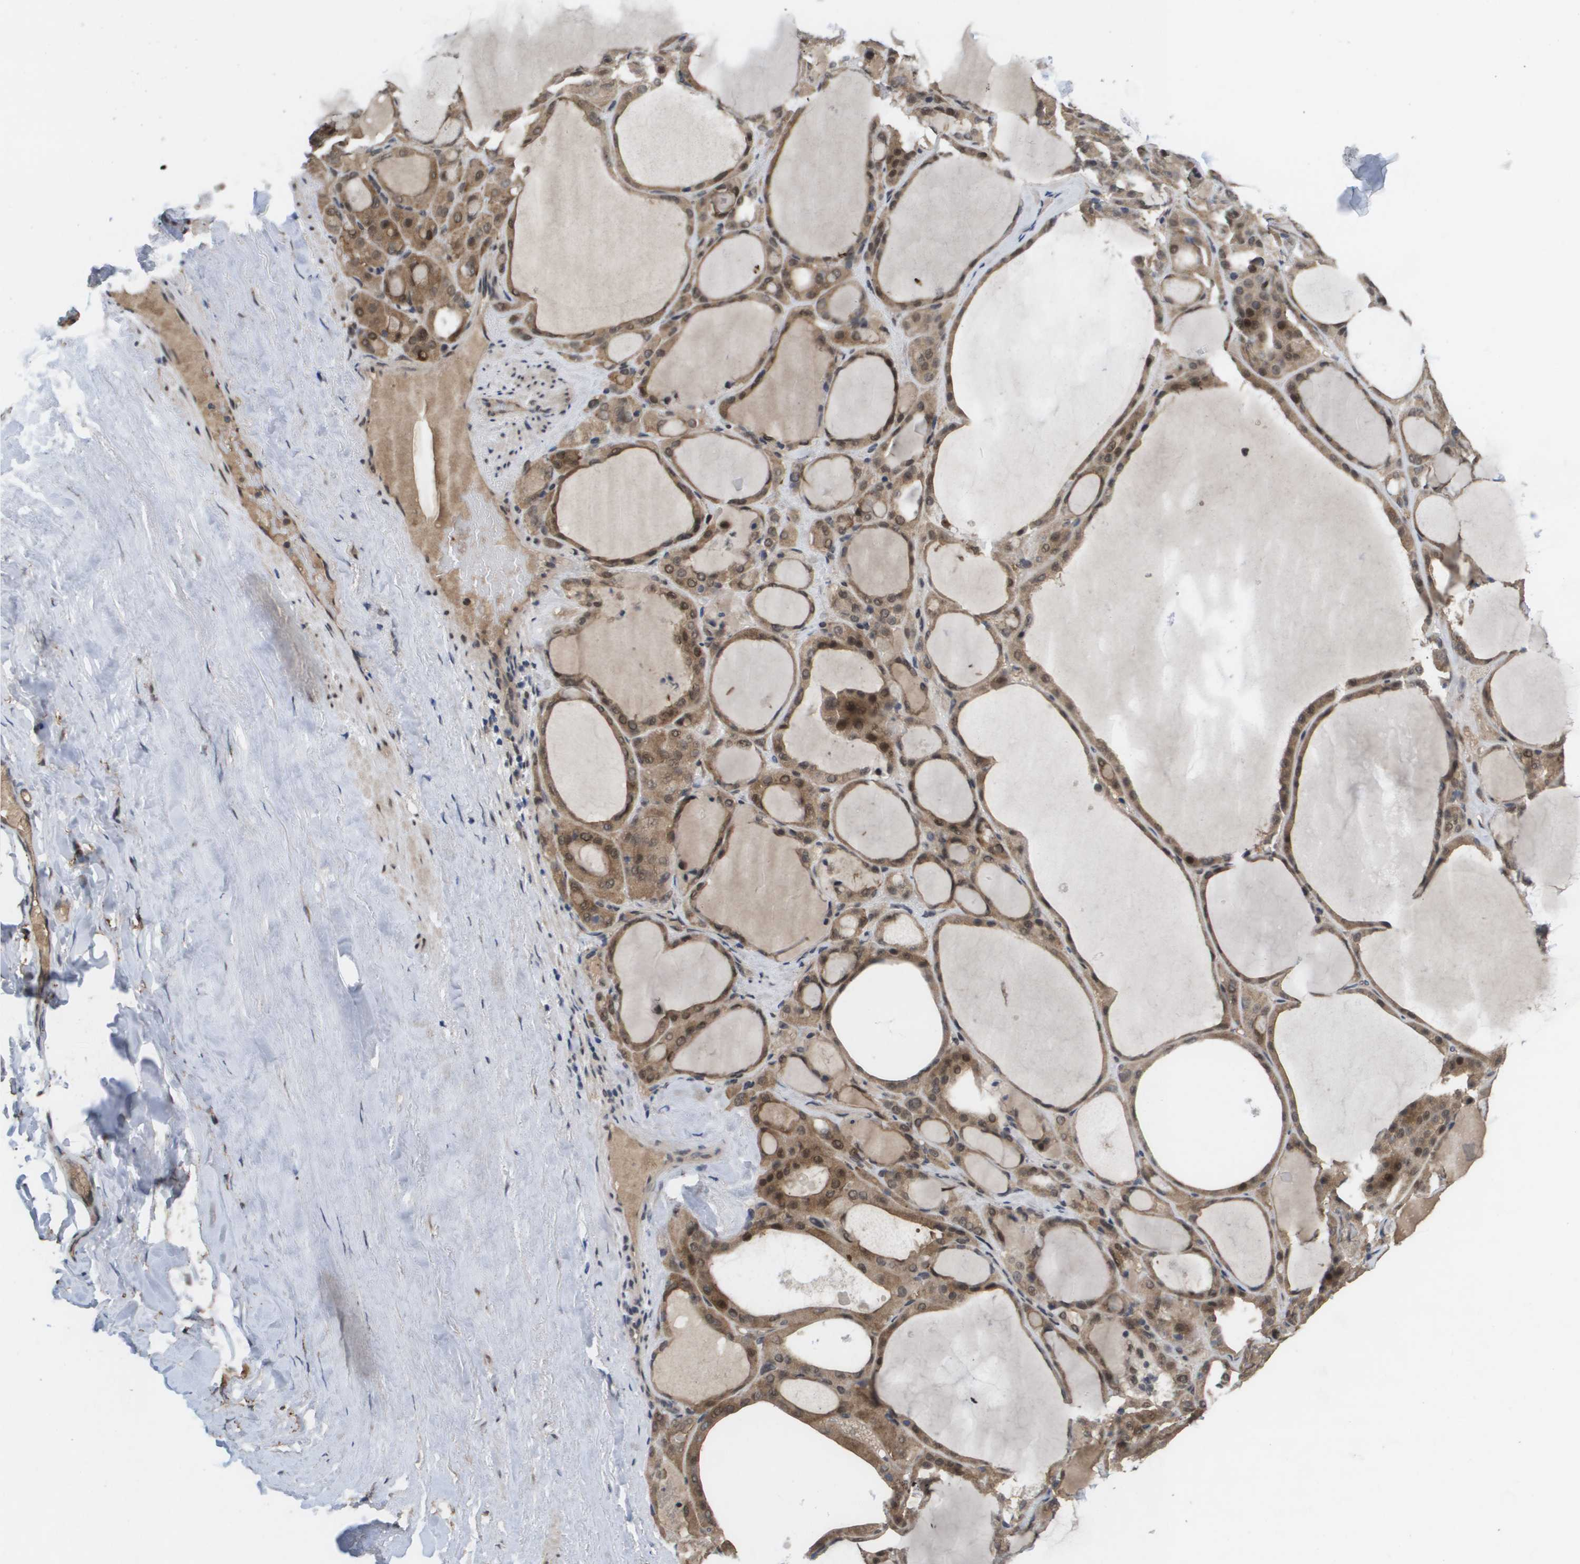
{"staining": {"intensity": "moderate", "quantity": ">75%", "location": "cytoplasmic/membranous,nuclear"}, "tissue": "thyroid gland", "cell_type": "Glandular cells", "image_type": "normal", "snomed": [{"axis": "morphology", "description": "Normal tissue, NOS"}, {"axis": "morphology", "description": "Carcinoma, NOS"}, {"axis": "topography", "description": "Thyroid gland"}], "caption": "Normal thyroid gland shows moderate cytoplasmic/membranous,nuclear expression in about >75% of glandular cells, visualized by immunohistochemistry.", "gene": "AMBRA1", "patient": {"sex": "female", "age": 86}}